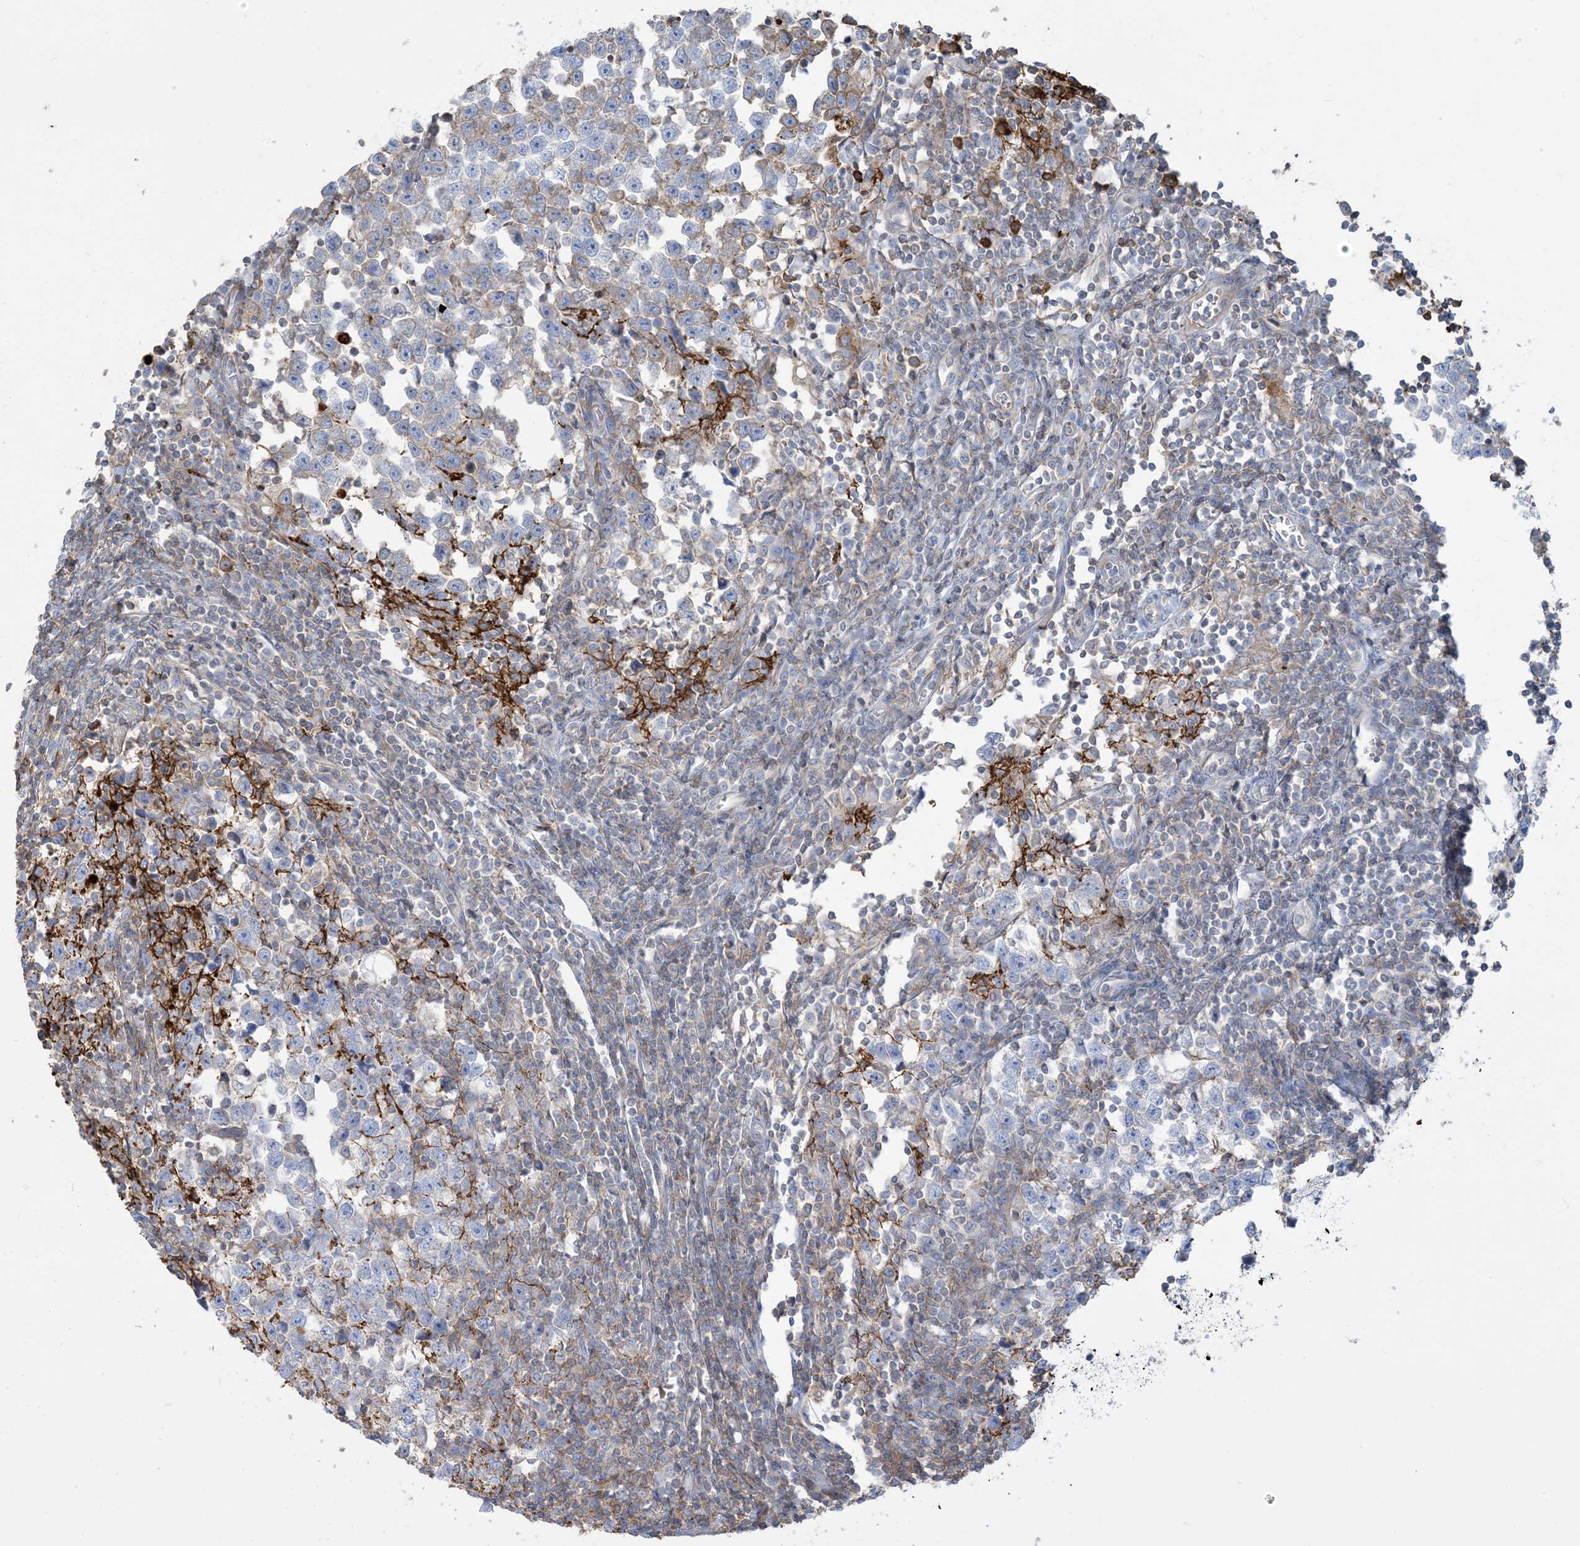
{"staining": {"intensity": "negative", "quantity": "none", "location": "none"}, "tissue": "testis cancer", "cell_type": "Tumor cells", "image_type": "cancer", "snomed": [{"axis": "morphology", "description": "Normal tissue, NOS"}, {"axis": "morphology", "description": "Seminoma, NOS"}, {"axis": "topography", "description": "Testis"}], "caption": "DAB immunohistochemical staining of testis cancer (seminoma) reveals no significant expression in tumor cells. Brightfield microscopy of IHC stained with DAB (3,3'-diaminobenzidine) (brown) and hematoxylin (blue), captured at high magnification.", "gene": "GTF3C2", "patient": {"sex": "male", "age": 43}}